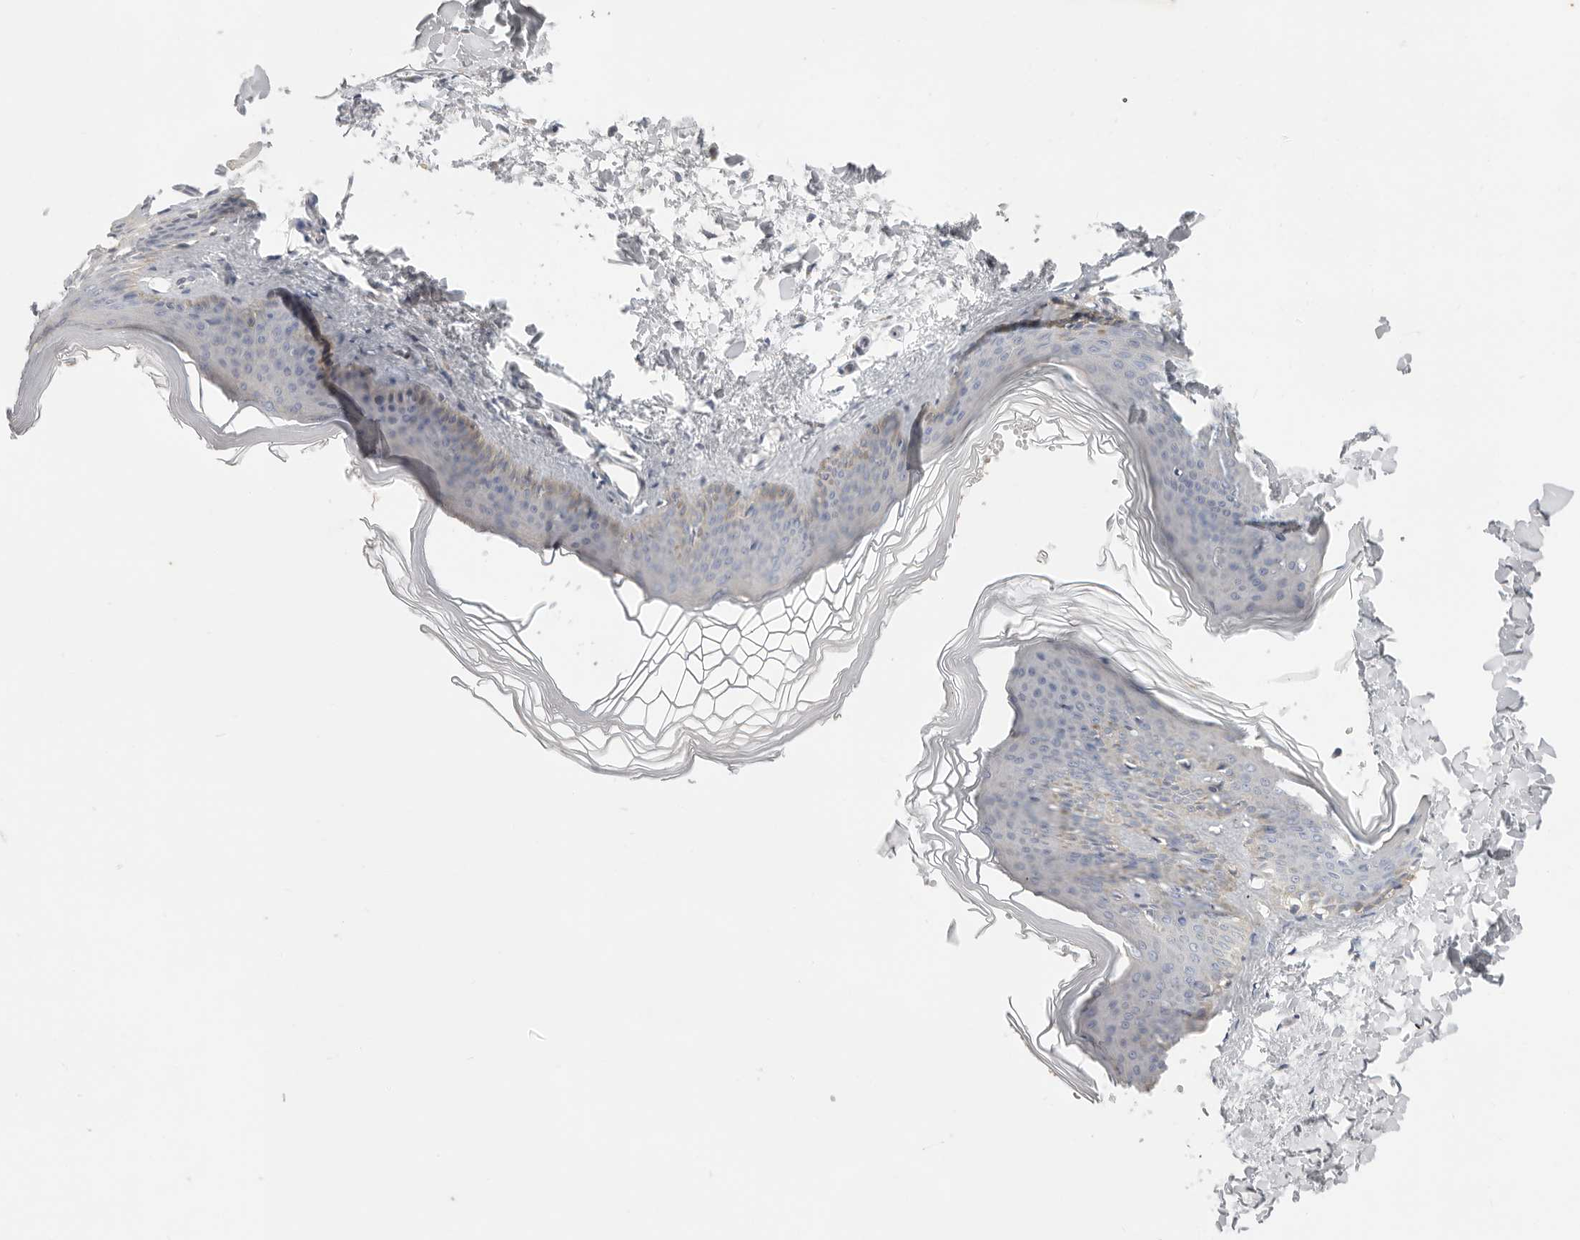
{"staining": {"intensity": "negative", "quantity": "none", "location": "none"}, "tissue": "skin", "cell_type": "Fibroblasts", "image_type": "normal", "snomed": [{"axis": "morphology", "description": "Normal tissue, NOS"}, {"axis": "topography", "description": "Skin"}], "caption": "This is an immunohistochemistry photomicrograph of normal skin. There is no expression in fibroblasts.", "gene": "USH1C", "patient": {"sex": "female", "age": 27}}